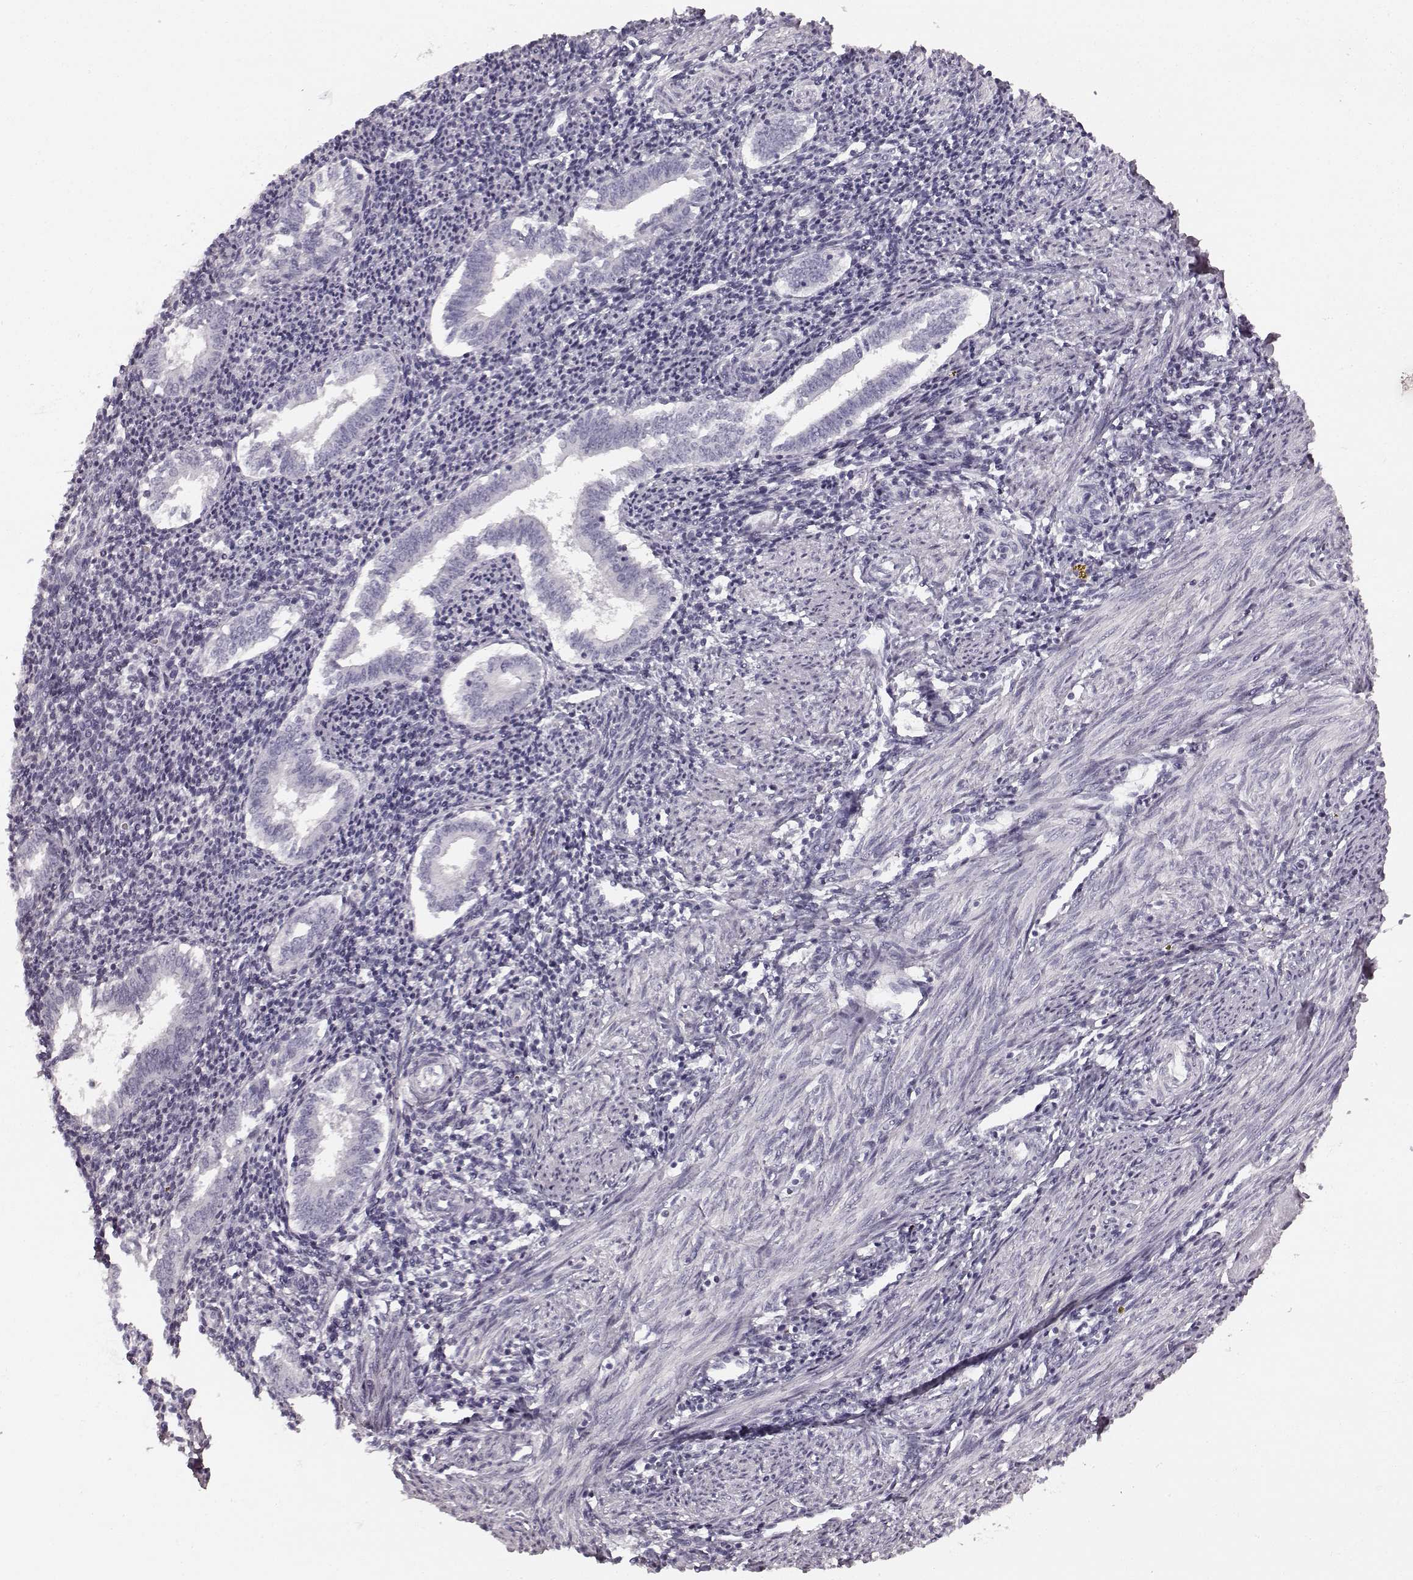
{"staining": {"intensity": "negative", "quantity": "none", "location": "none"}, "tissue": "endometrium", "cell_type": "Cells in endometrial stroma", "image_type": "normal", "snomed": [{"axis": "morphology", "description": "Normal tissue, NOS"}, {"axis": "topography", "description": "Endometrium"}], "caption": "An image of human endometrium is negative for staining in cells in endometrial stroma. (Brightfield microscopy of DAB IHC at high magnification).", "gene": "TMPRSS15", "patient": {"sex": "female", "age": 25}}